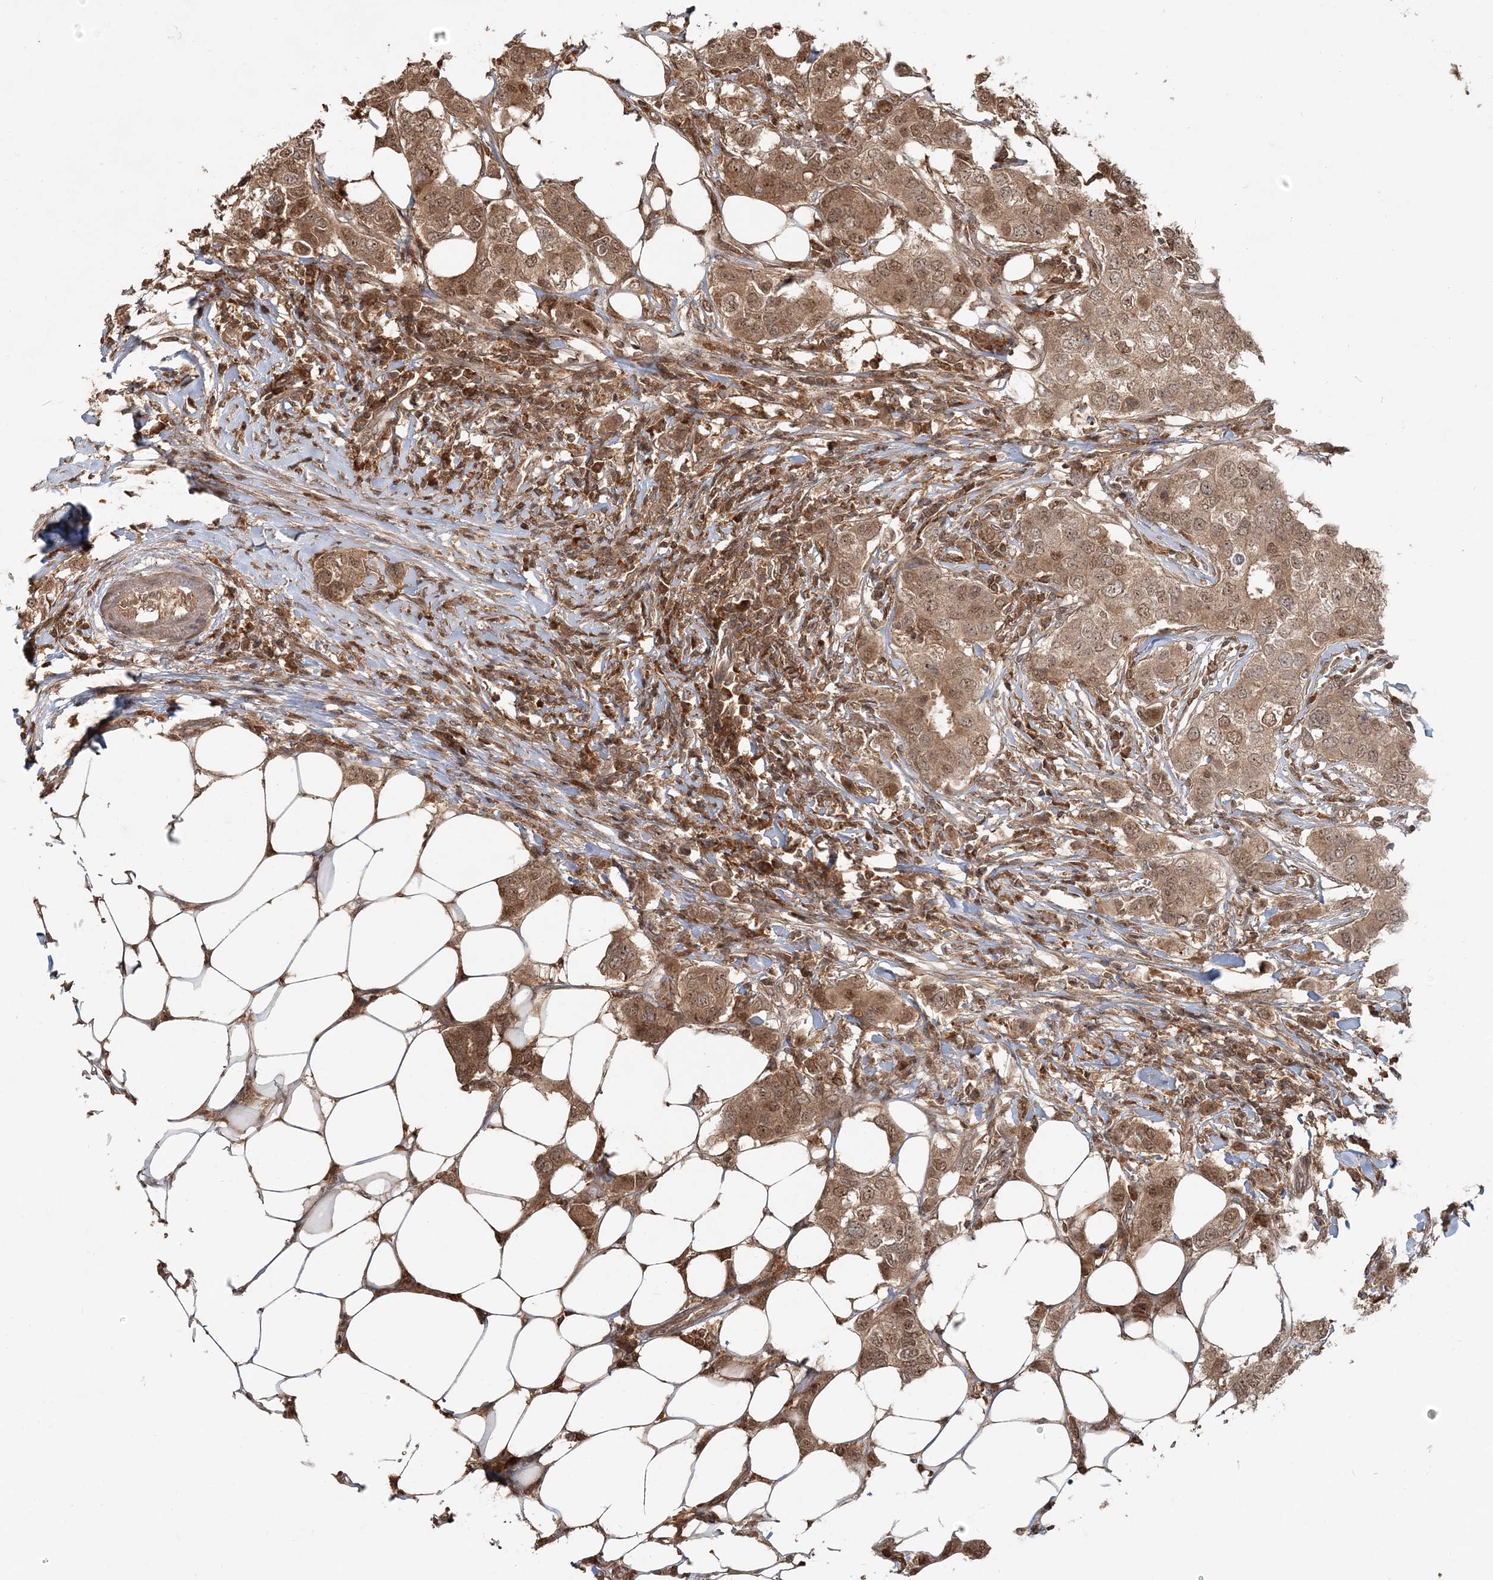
{"staining": {"intensity": "moderate", "quantity": ">75%", "location": "cytoplasmic/membranous,nuclear"}, "tissue": "breast cancer", "cell_type": "Tumor cells", "image_type": "cancer", "snomed": [{"axis": "morphology", "description": "Duct carcinoma"}, {"axis": "topography", "description": "Breast"}], "caption": "Protein expression analysis of human breast cancer (infiltrating ductal carcinoma) reveals moderate cytoplasmic/membranous and nuclear positivity in about >75% of tumor cells.", "gene": "CAB39", "patient": {"sex": "female", "age": 50}}